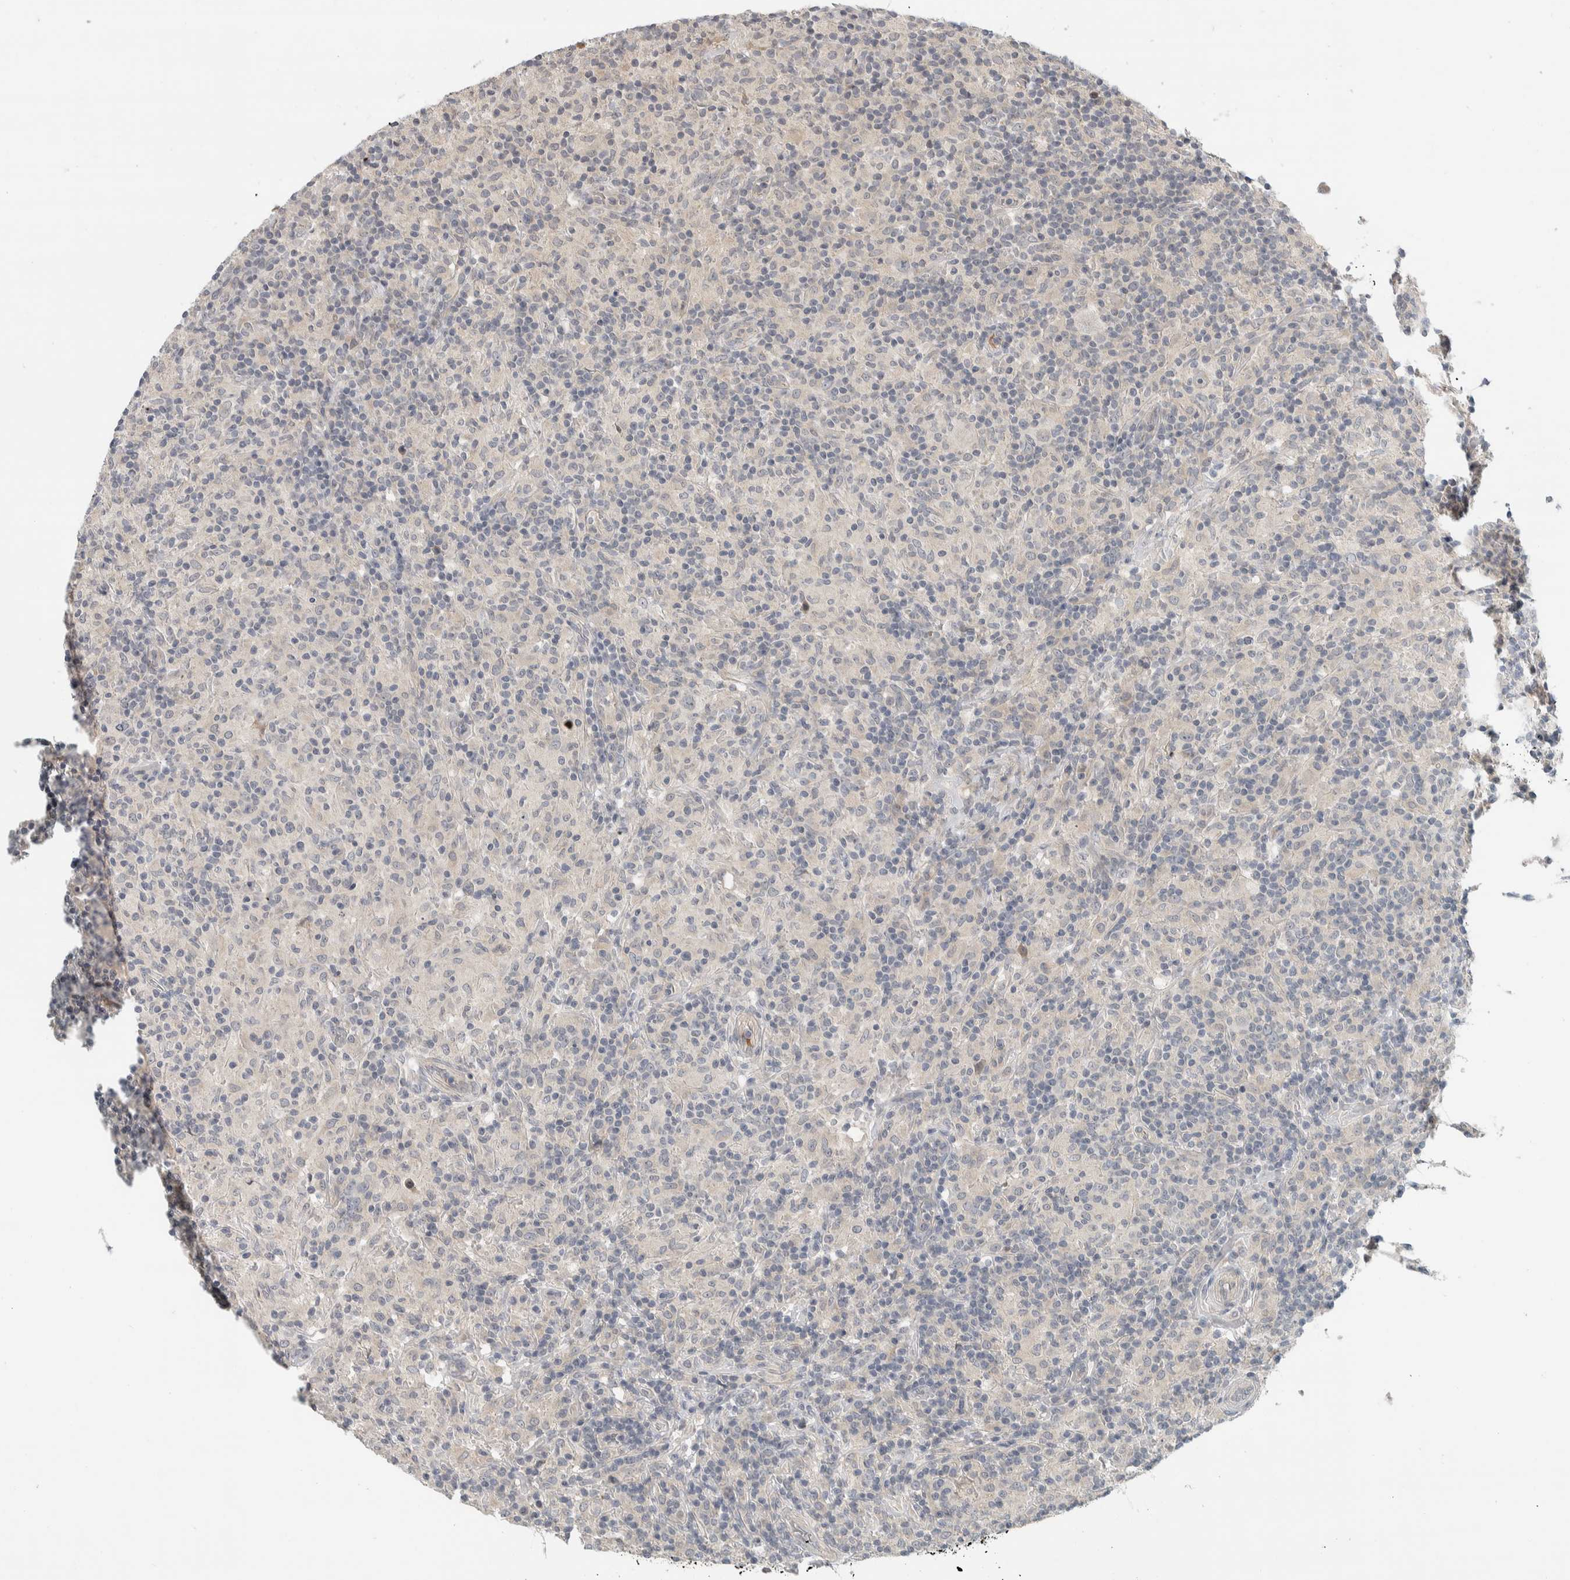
{"staining": {"intensity": "negative", "quantity": "none", "location": "none"}, "tissue": "lymphoma", "cell_type": "Tumor cells", "image_type": "cancer", "snomed": [{"axis": "morphology", "description": "Hodgkin's disease, NOS"}, {"axis": "topography", "description": "Lymph node"}], "caption": "Immunohistochemical staining of human lymphoma reveals no significant staining in tumor cells.", "gene": "AFP", "patient": {"sex": "male", "age": 70}}